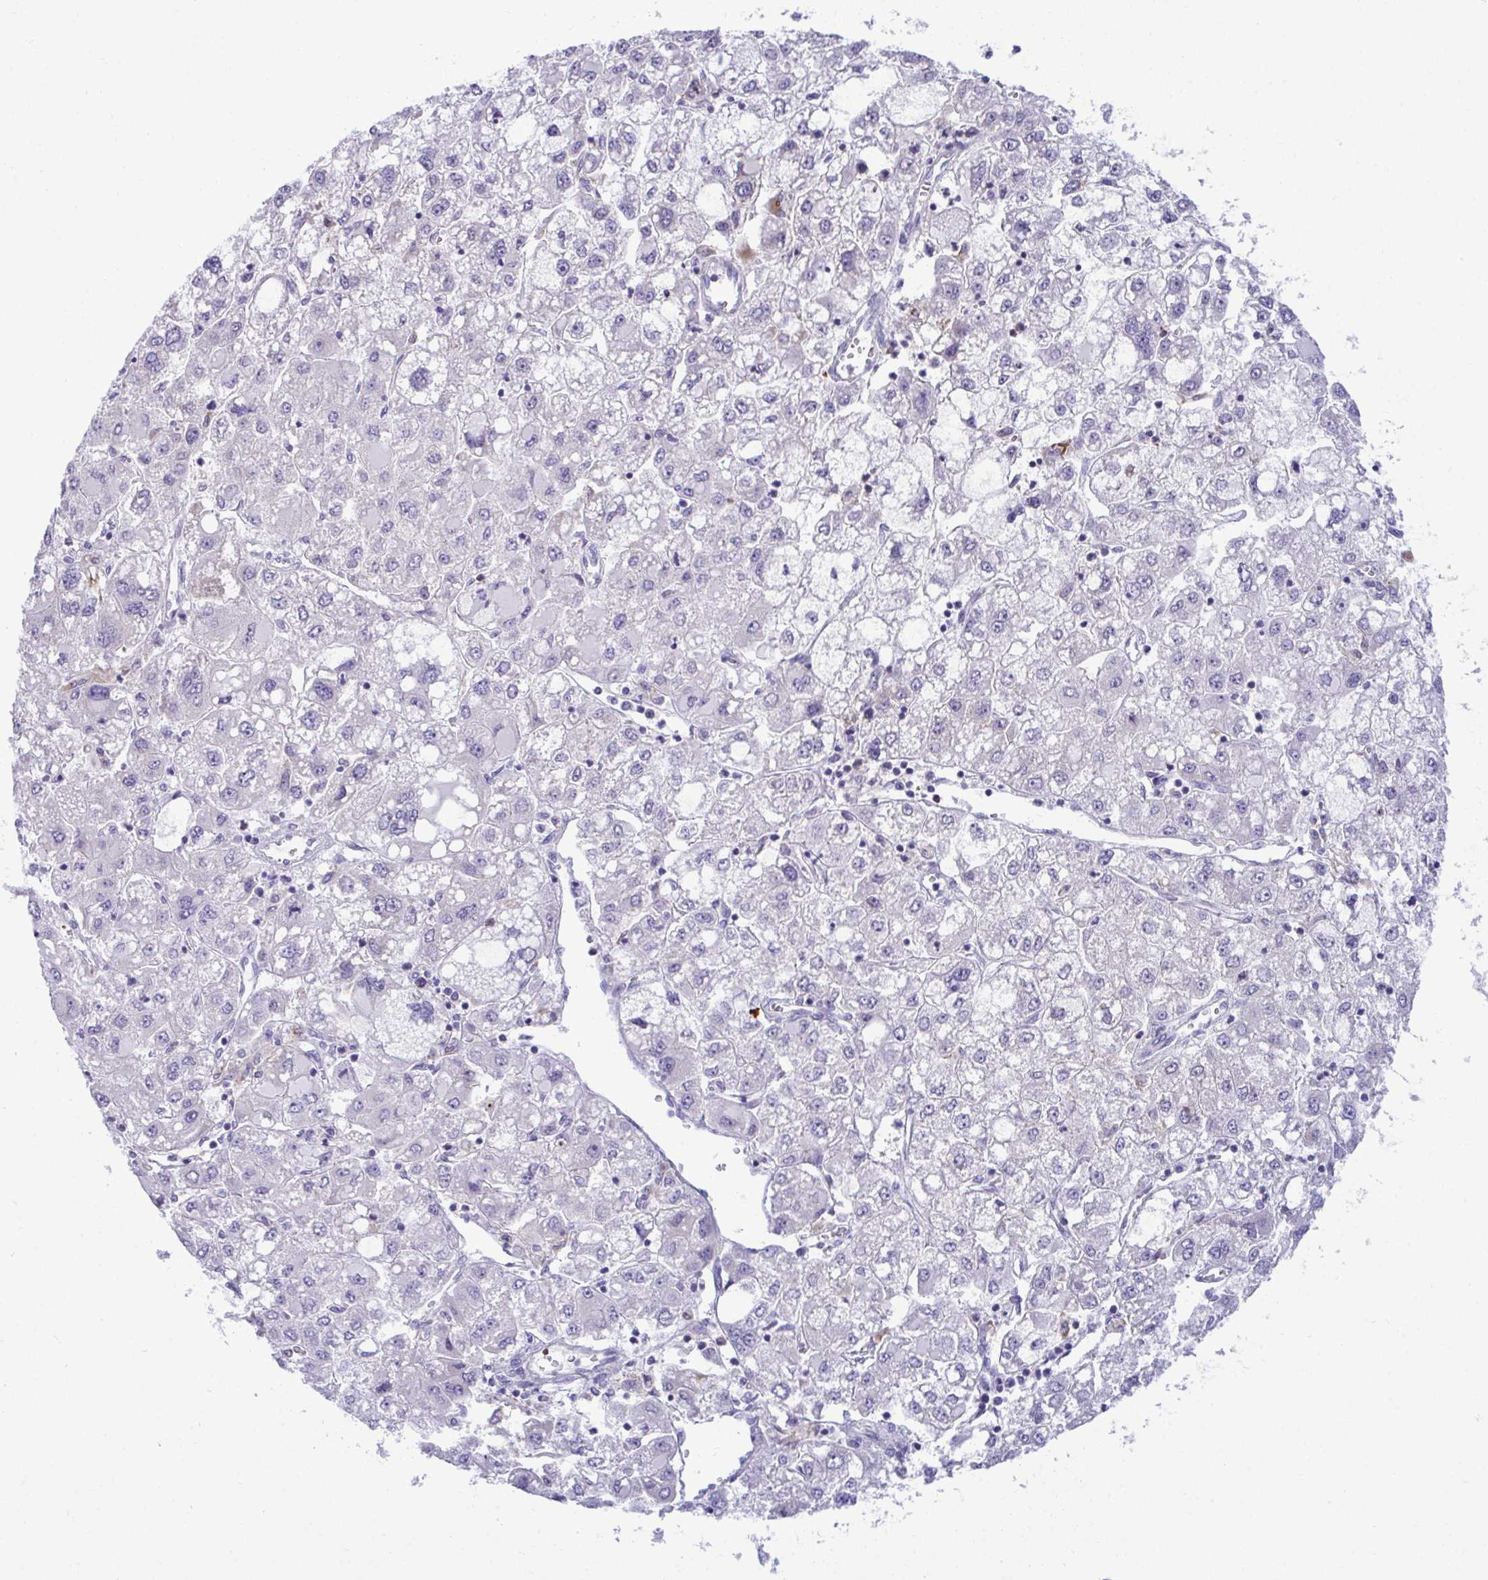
{"staining": {"intensity": "strong", "quantity": "<25%", "location": "cytoplasmic/membranous"}, "tissue": "liver cancer", "cell_type": "Tumor cells", "image_type": "cancer", "snomed": [{"axis": "morphology", "description": "Carcinoma, Hepatocellular, NOS"}, {"axis": "topography", "description": "Liver"}], "caption": "Strong cytoplasmic/membranous staining for a protein is appreciated in approximately <25% of tumor cells of liver hepatocellular carcinoma using immunohistochemistry.", "gene": "RGPD5", "patient": {"sex": "male", "age": 40}}